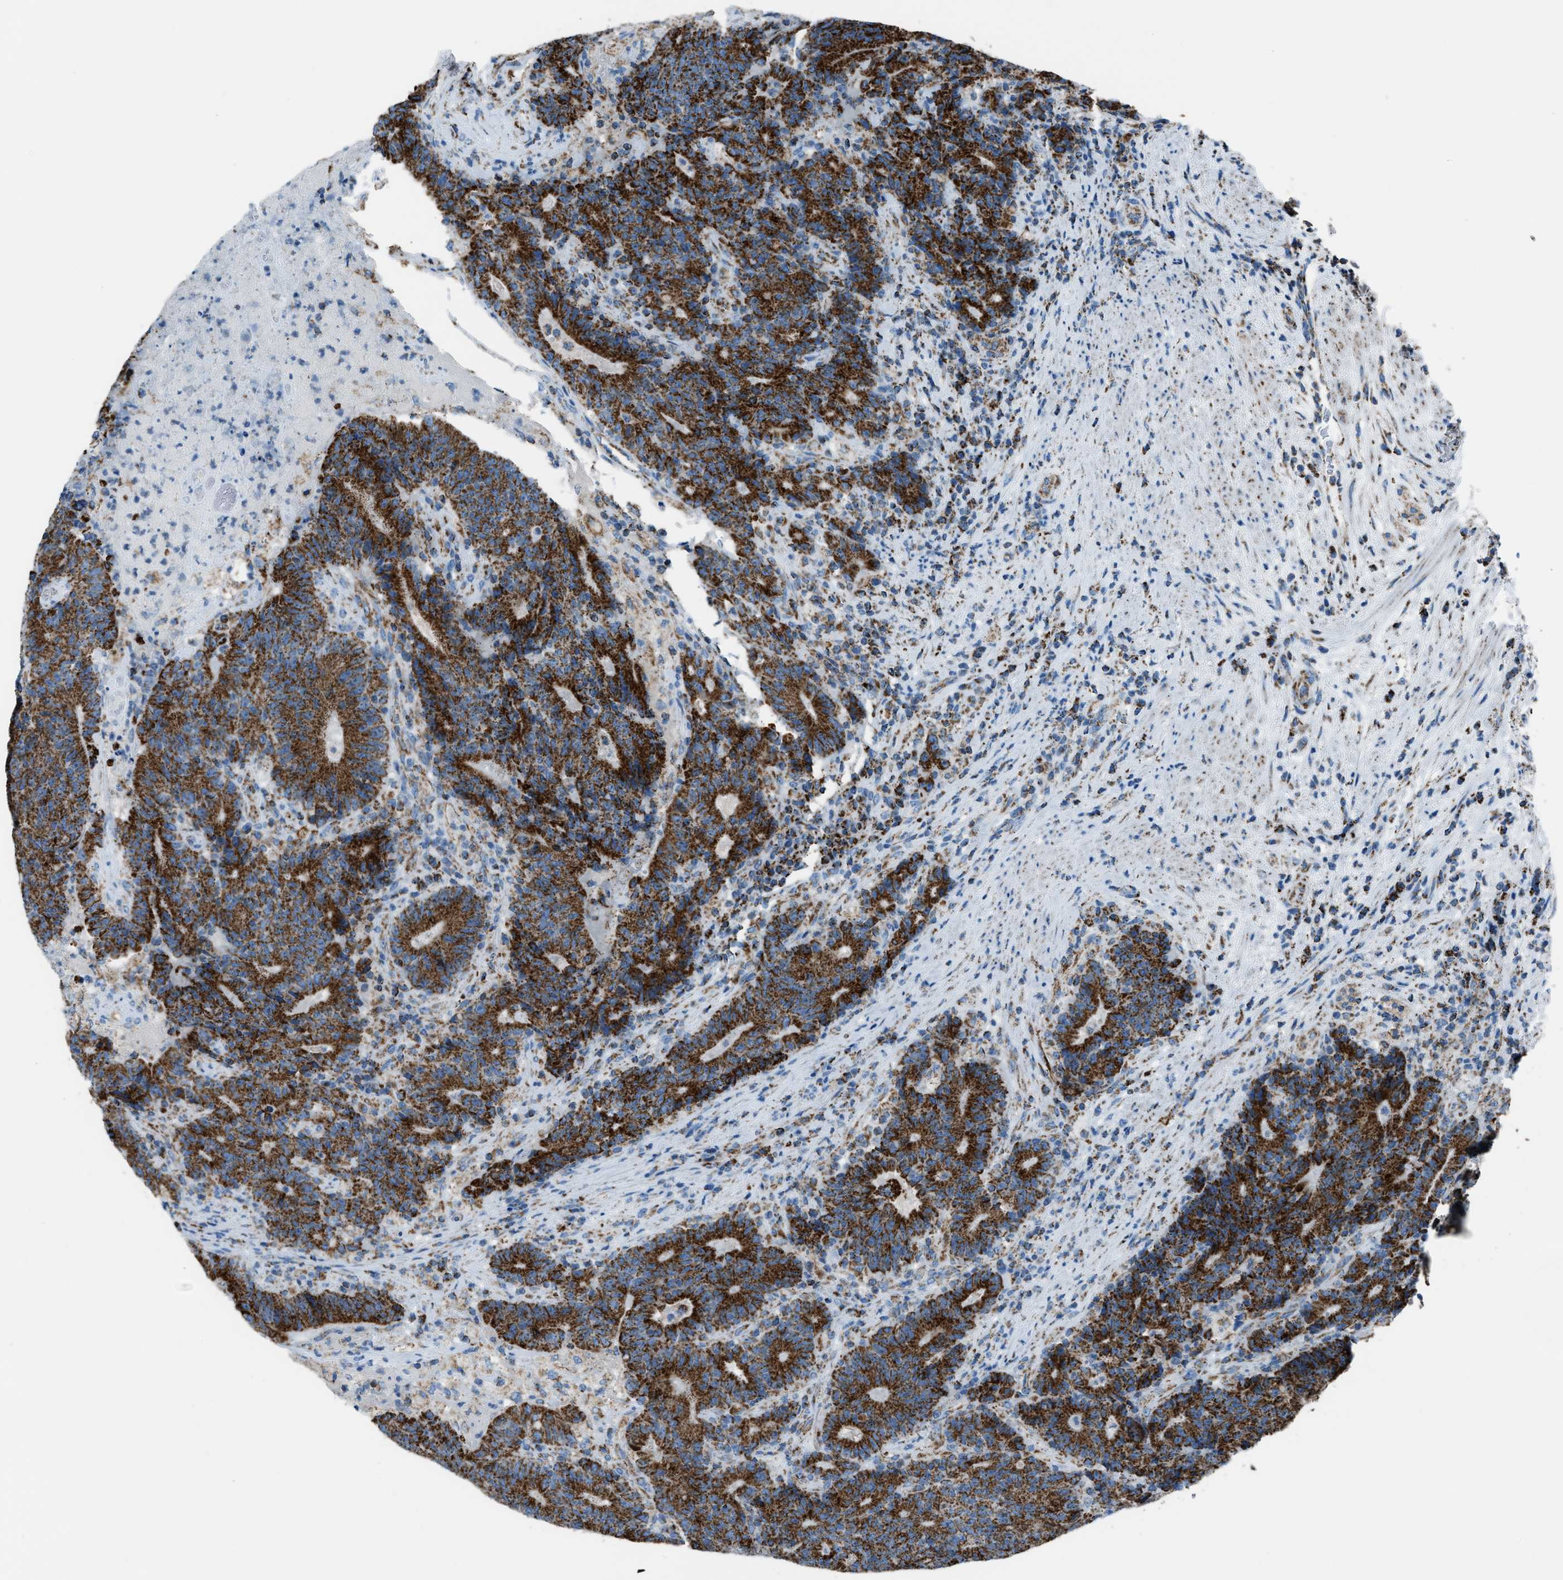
{"staining": {"intensity": "strong", "quantity": ">75%", "location": "cytoplasmic/membranous"}, "tissue": "colorectal cancer", "cell_type": "Tumor cells", "image_type": "cancer", "snomed": [{"axis": "morphology", "description": "Normal tissue, NOS"}, {"axis": "morphology", "description": "Adenocarcinoma, NOS"}, {"axis": "topography", "description": "Colon"}], "caption": "Brown immunohistochemical staining in human adenocarcinoma (colorectal) exhibits strong cytoplasmic/membranous expression in approximately >75% of tumor cells. The staining is performed using DAB brown chromogen to label protein expression. The nuclei are counter-stained blue using hematoxylin.", "gene": "MDH2", "patient": {"sex": "female", "age": 75}}